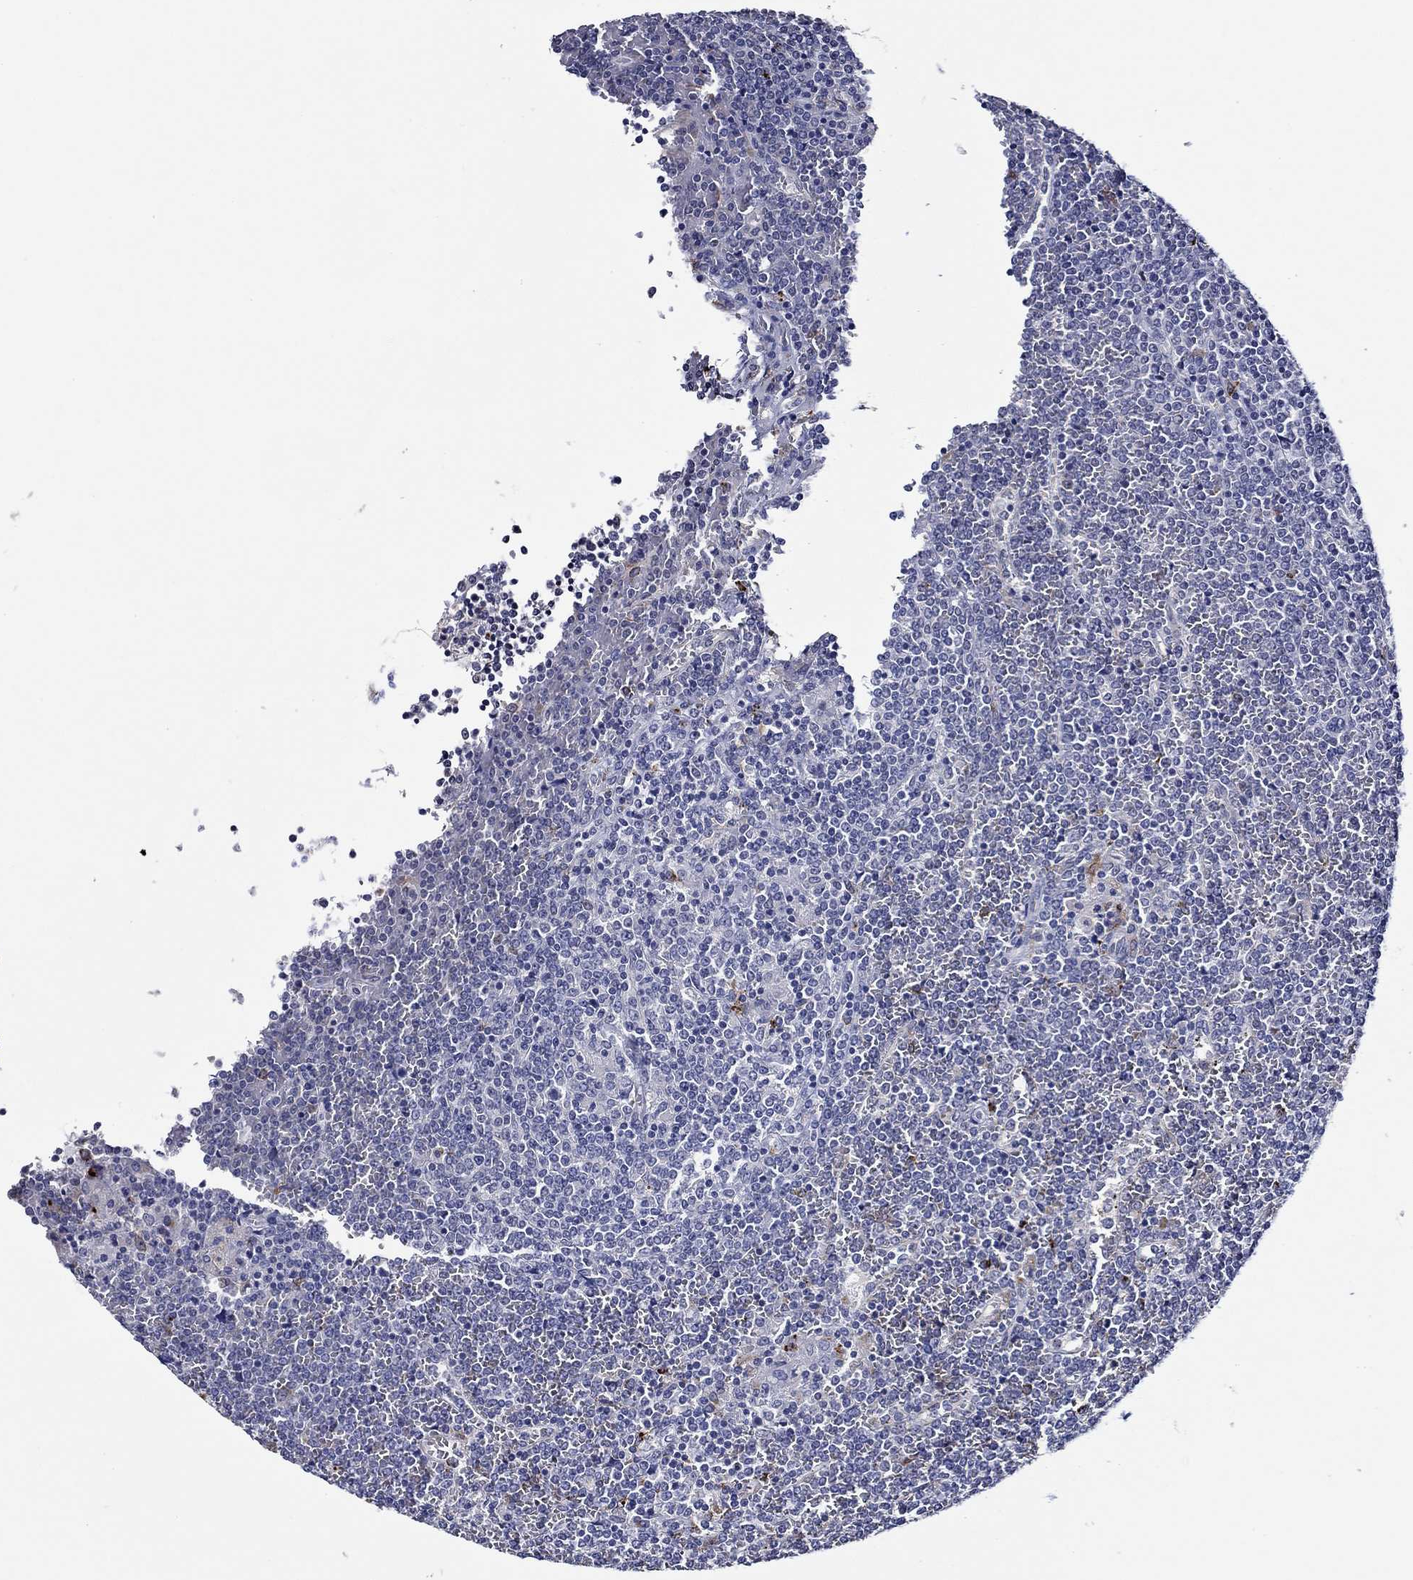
{"staining": {"intensity": "negative", "quantity": "none", "location": "none"}, "tissue": "lymphoma", "cell_type": "Tumor cells", "image_type": "cancer", "snomed": [{"axis": "morphology", "description": "Malignant lymphoma, non-Hodgkin's type, Low grade"}, {"axis": "topography", "description": "Spleen"}], "caption": "This is an IHC image of human lymphoma. There is no positivity in tumor cells.", "gene": "GATA2", "patient": {"sex": "female", "age": 19}}